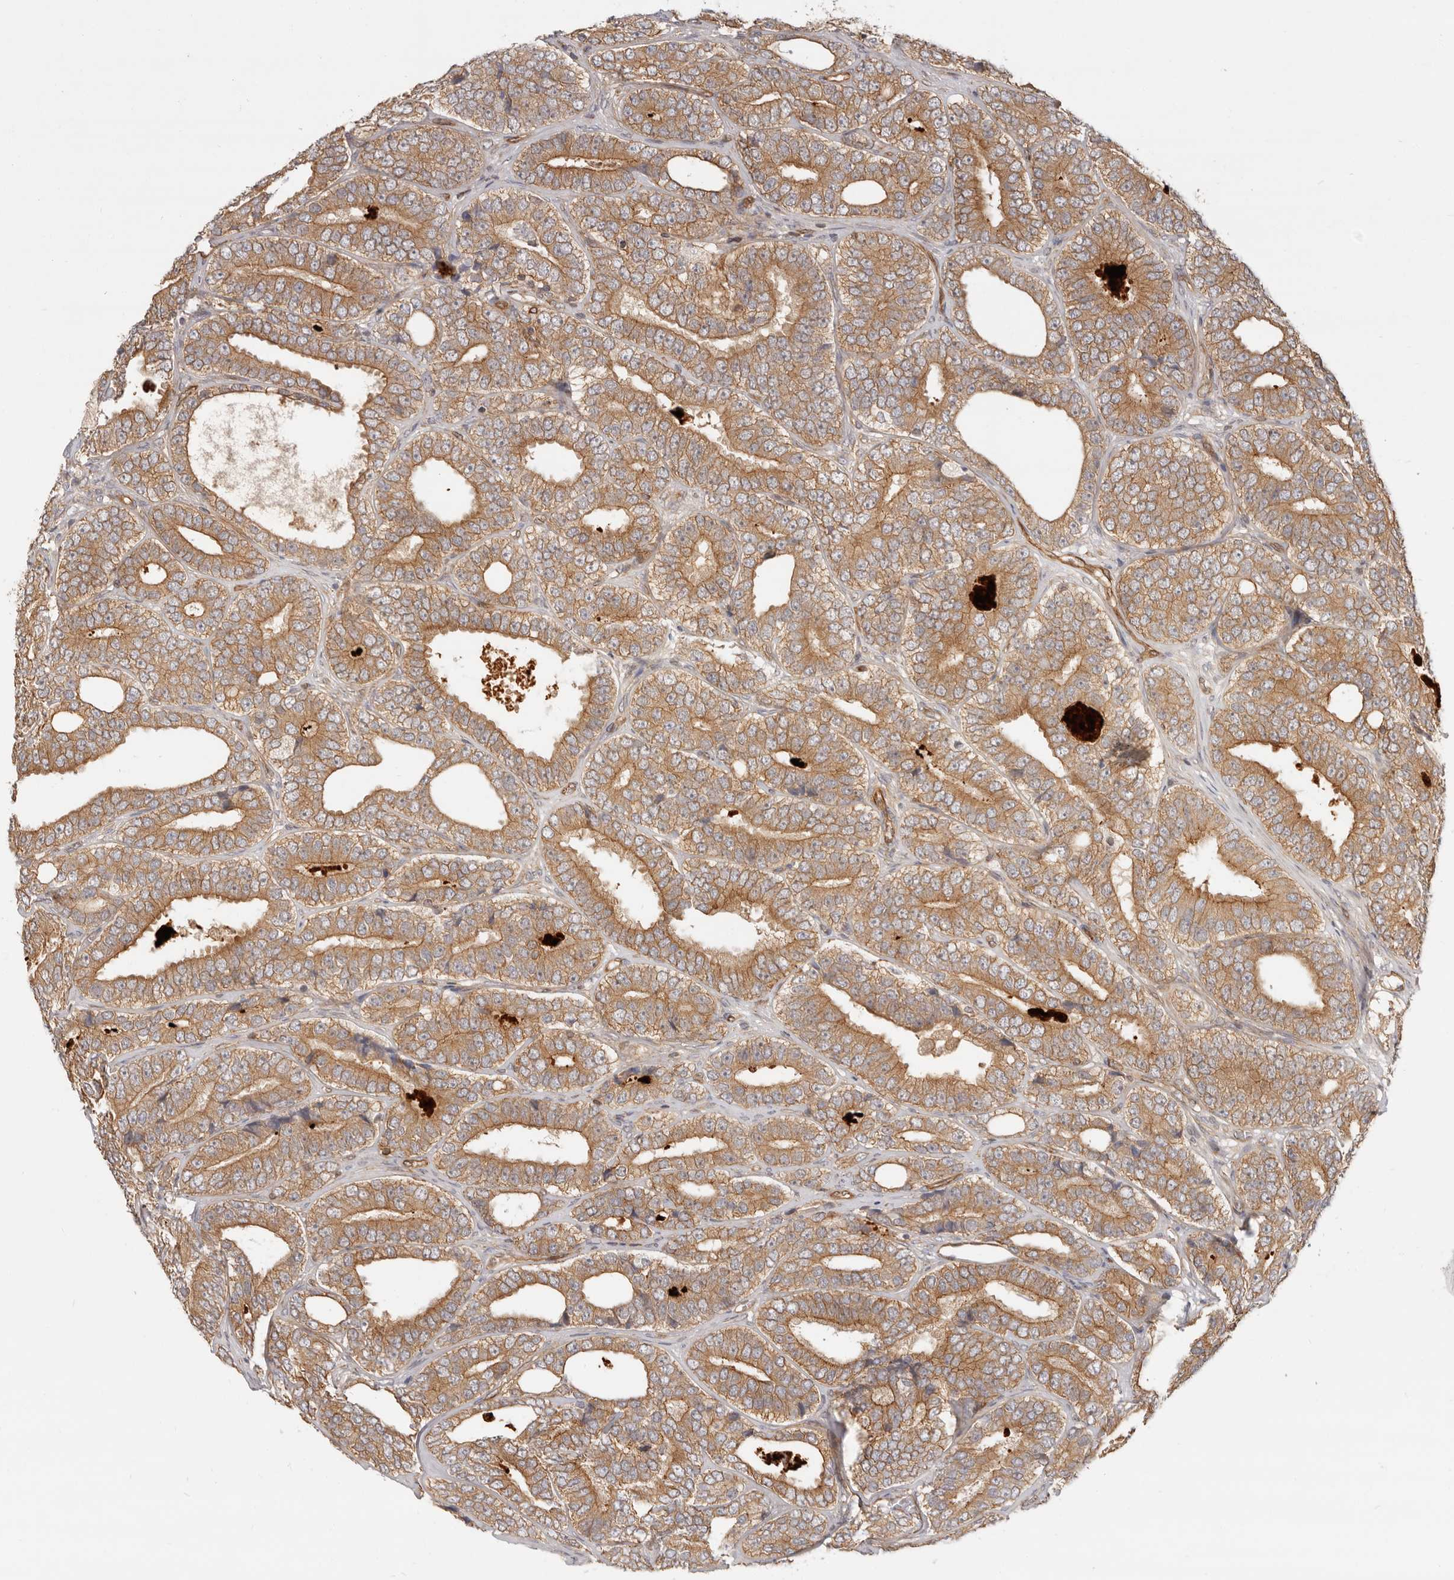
{"staining": {"intensity": "moderate", "quantity": ">75%", "location": "cytoplasmic/membranous"}, "tissue": "prostate cancer", "cell_type": "Tumor cells", "image_type": "cancer", "snomed": [{"axis": "morphology", "description": "Adenocarcinoma, High grade"}, {"axis": "topography", "description": "Prostate"}], "caption": "Protein staining exhibits moderate cytoplasmic/membranous positivity in about >75% of tumor cells in prostate cancer.", "gene": "UFSP1", "patient": {"sex": "male", "age": 56}}